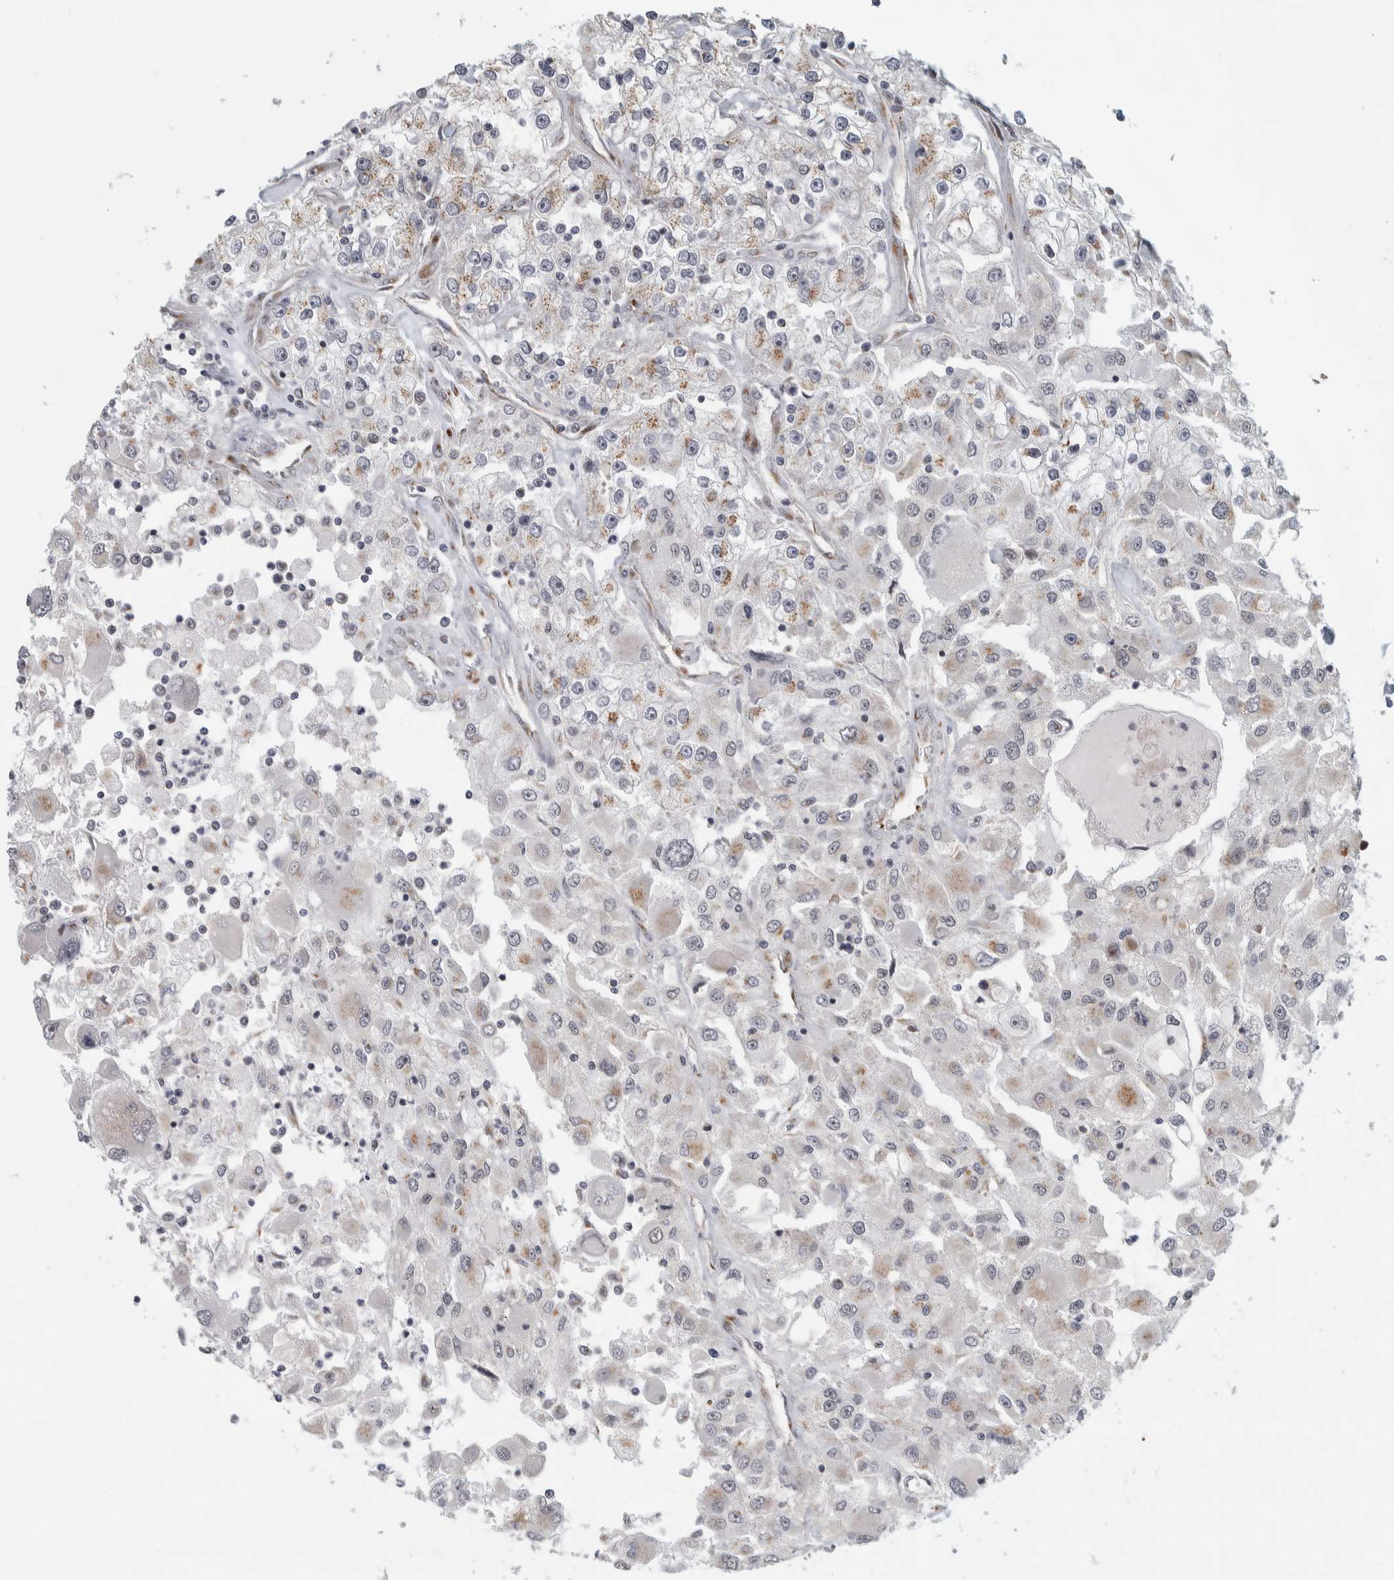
{"staining": {"intensity": "weak", "quantity": "25%-75%", "location": "cytoplasmic/membranous"}, "tissue": "renal cancer", "cell_type": "Tumor cells", "image_type": "cancer", "snomed": [{"axis": "morphology", "description": "Adenocarcinoma, NOS"}, {"axis": "topography", "description": "Kidney"}], "caption": "The micrograph exhibits a brown stain indicating the presence of a protein in the cytoplasmic/membranous of tumor cells in renal cancer. The staining is performed using DAB (3,3'-diaminobenzidine) brown chromogen to label protein expression. The nuclei are counter-stained blue using hematoxylin.", "gene": "ZMYND8", "patient": {"sex": "female", "age": 52}}